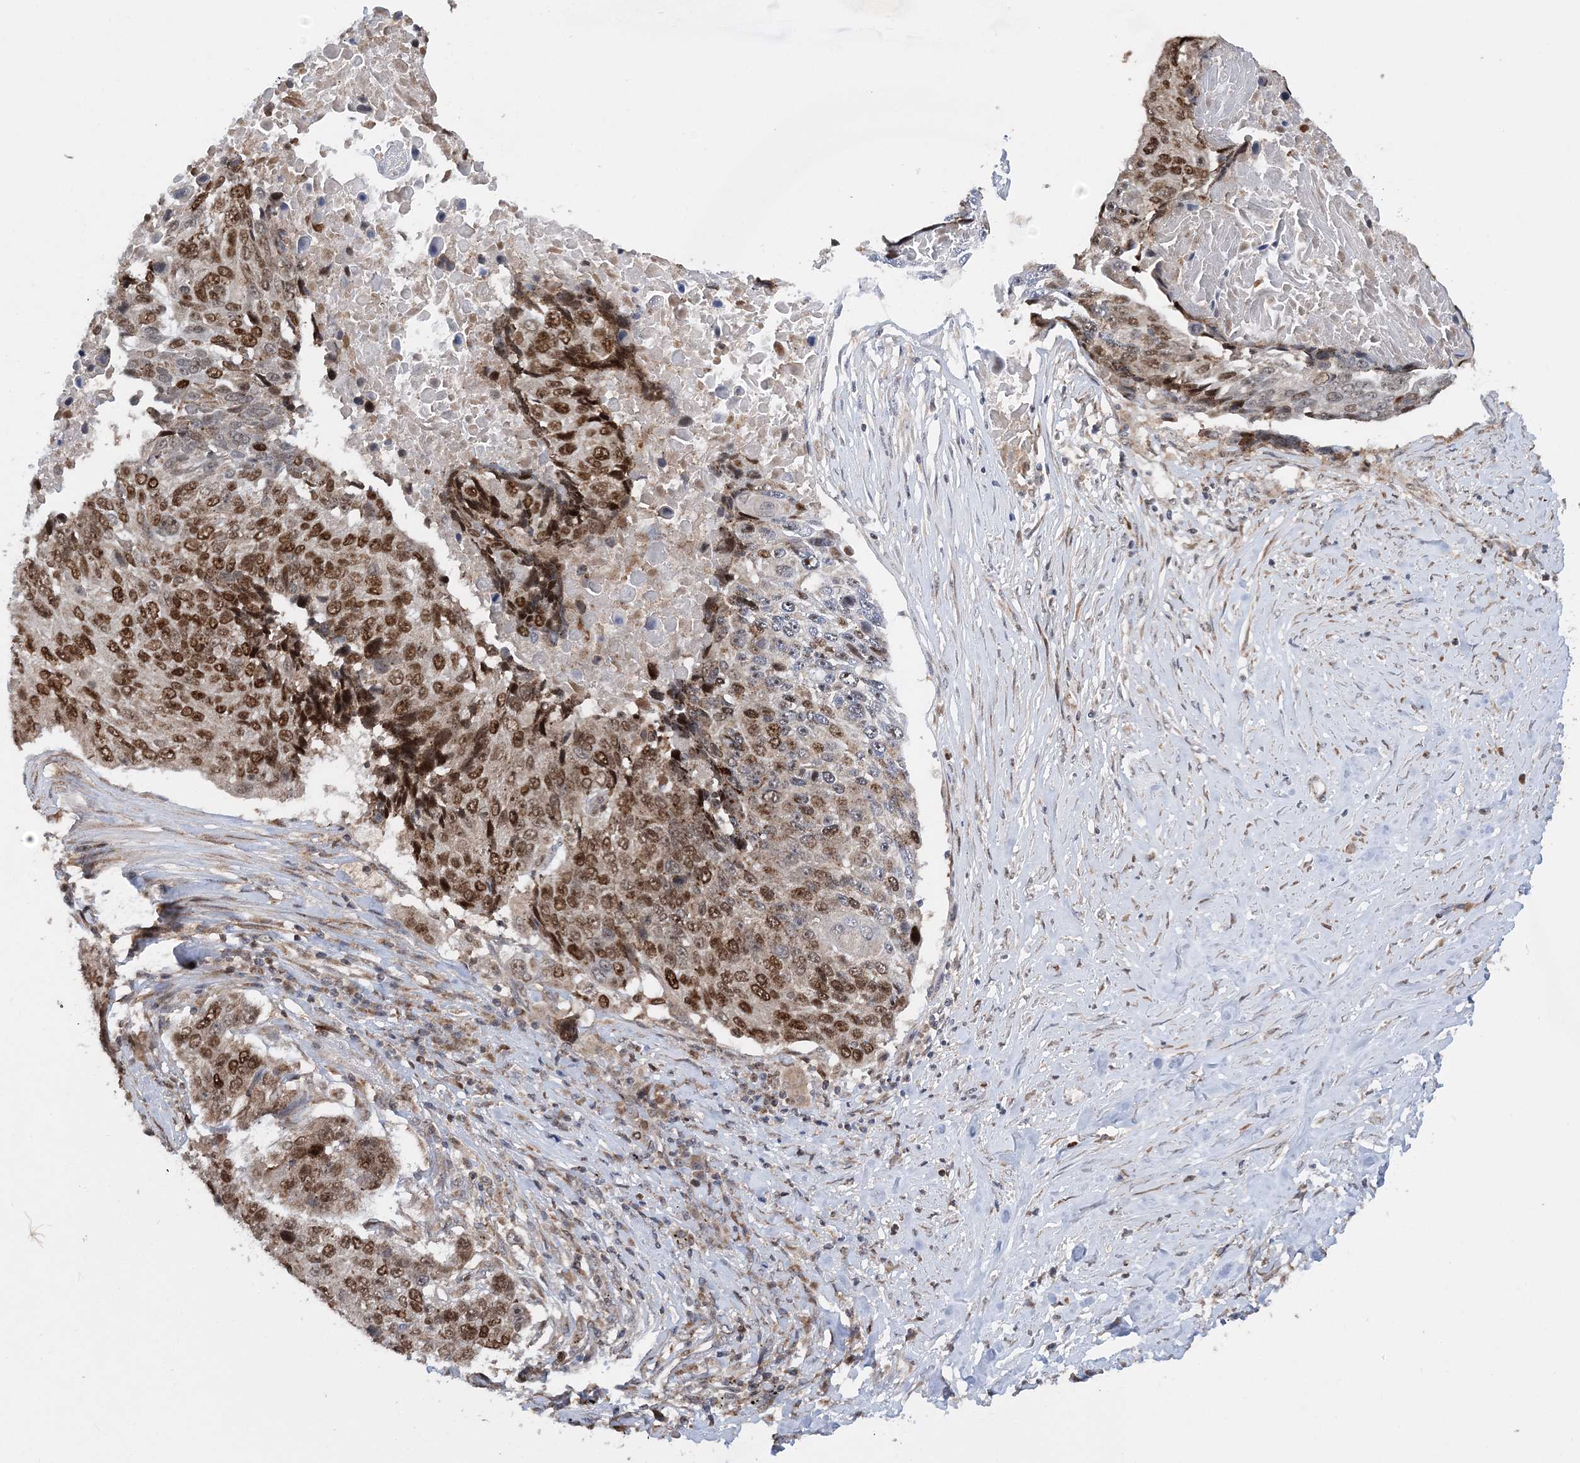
{"staining": {"intensity": "moderate", "quantity": ">75%", "location": "cytoplasmic/membranous,nuclear"}, "tissue": "lung cancer", "cell_type": "Tumor cells", "image_type": "cancer", "snomed": [{"axis": "morphology", "description": "Squamous cell carcinoma, NOS"}, {"axis": "topography", "description": "Lung"}], "caption": "The histopathology image displays a brown stain indicating the presence of a protein in the cytoplasmic/membranous and nuclear of tumor cells in lung squamous cell carcinoma. Using DAB (brown) and hematoxylin (blue) stains, captured at high magnification using brightfield microscopy.", "gene": "KIF4A", "patient": {"sex": "male", "age": 66}}